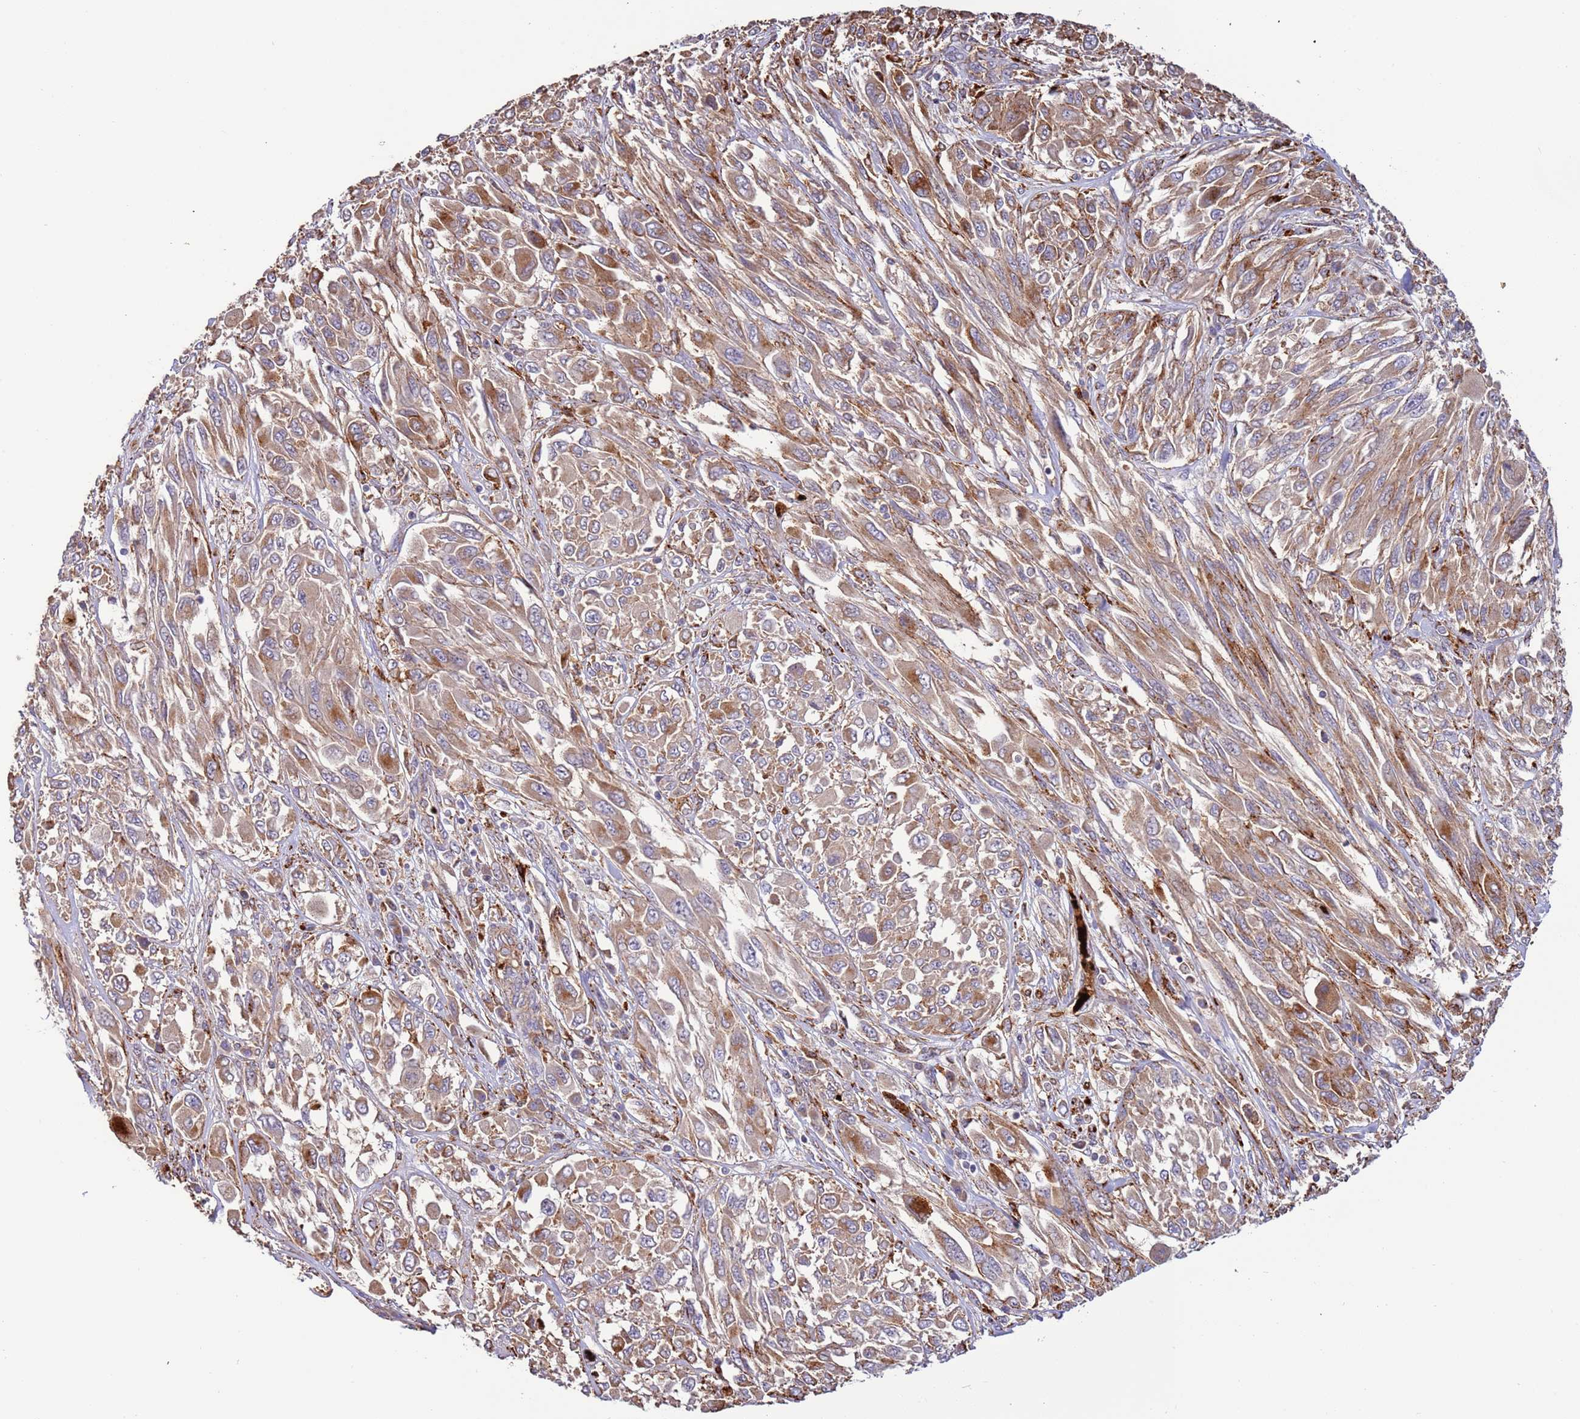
{"staining": {"intensity": "moderate", "quantity": ">75%", "location": "cytoplasmic/membranous"}, "tissue": "melanoma", "cell_type": "Tumor cells", "image_type": "cancer", "snomed": [{"axis": "morphology", "description": "Malignant melanoma, NOS"}, {"axis": "topography", "description": "Skin"}], "caption": "A histopathology image of melanoma stained for a protein shows moderate cytoplasmic/membranous brown staining in tumor cells.", "gene": "VPS36", "patient": {"sex": "female", "age": 91}}